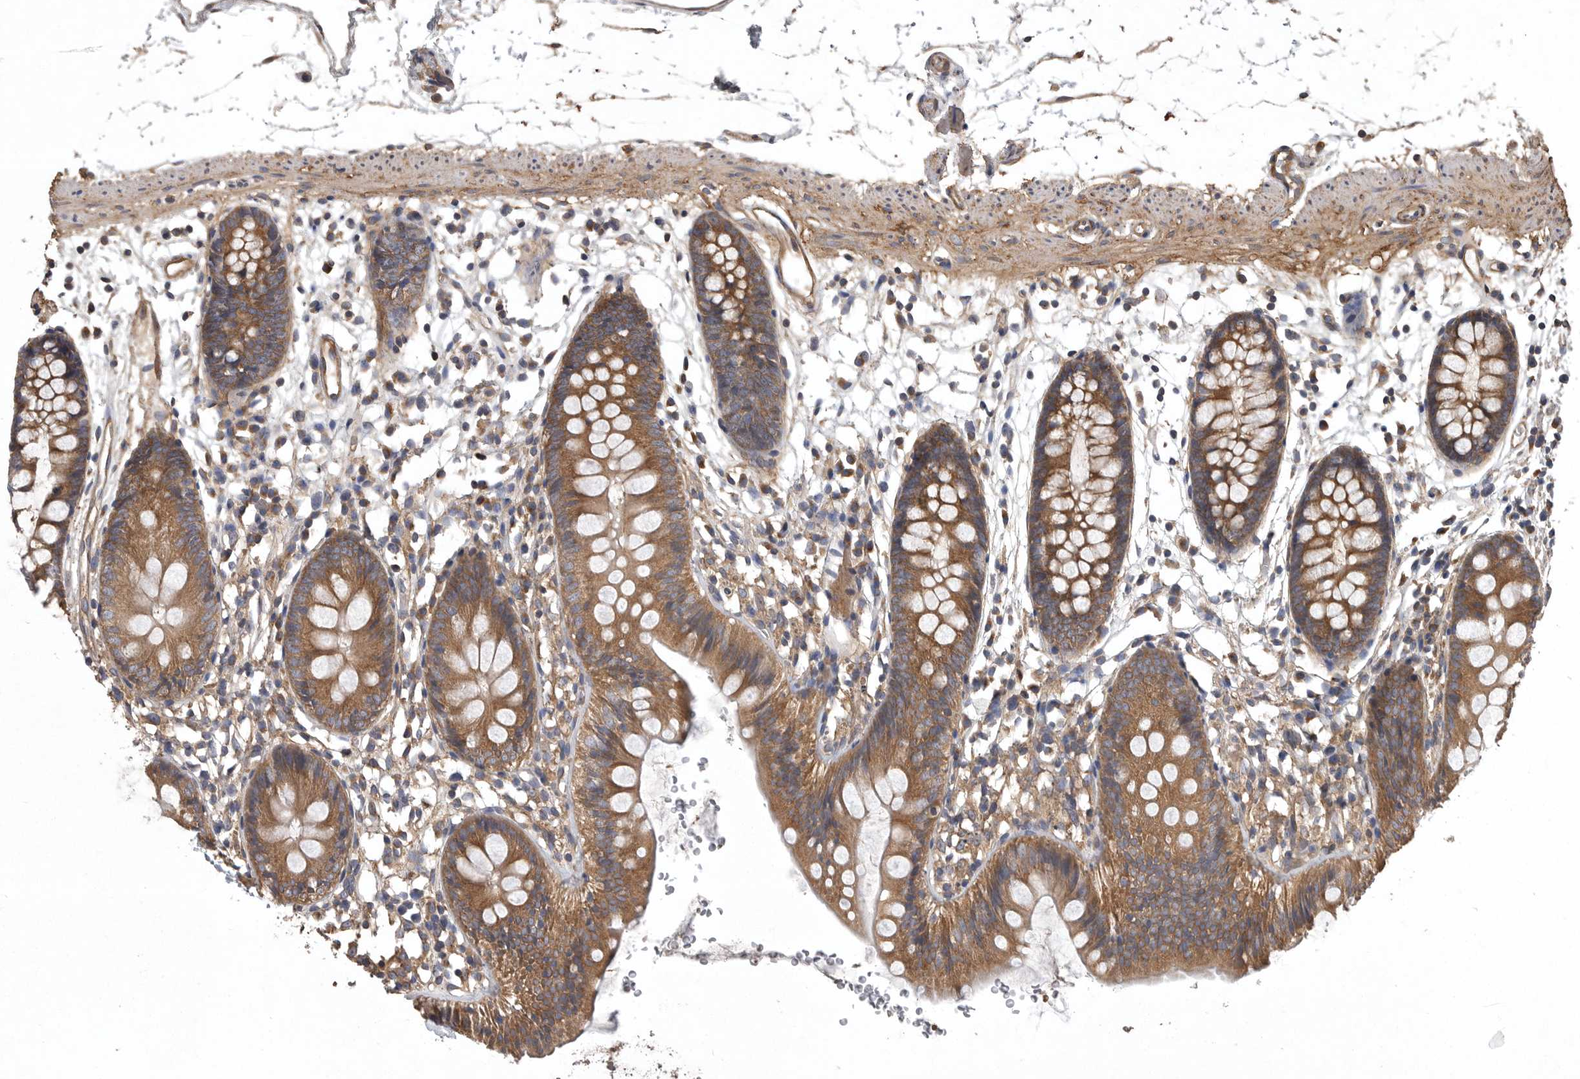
{"staining": {"intensity": "moderate", "quantity": ">75%", "location": "cytoplasmic/membranous"}, "tissue": "colon", "cell_type": "Endothelial cells", "image_type": "normal", "snomed": [{"axis": "morphology", "description": "Normal tissue, NOS"}, {"axis": "topography", "description": "Colon"}], "caption": "Unremarkable colon exhibits moderate cytoplasmic/membranous expression in approximately >75% of endothelial cells.", "gene": "OXR1", "patient": {"sex": "male", "age": 56}}